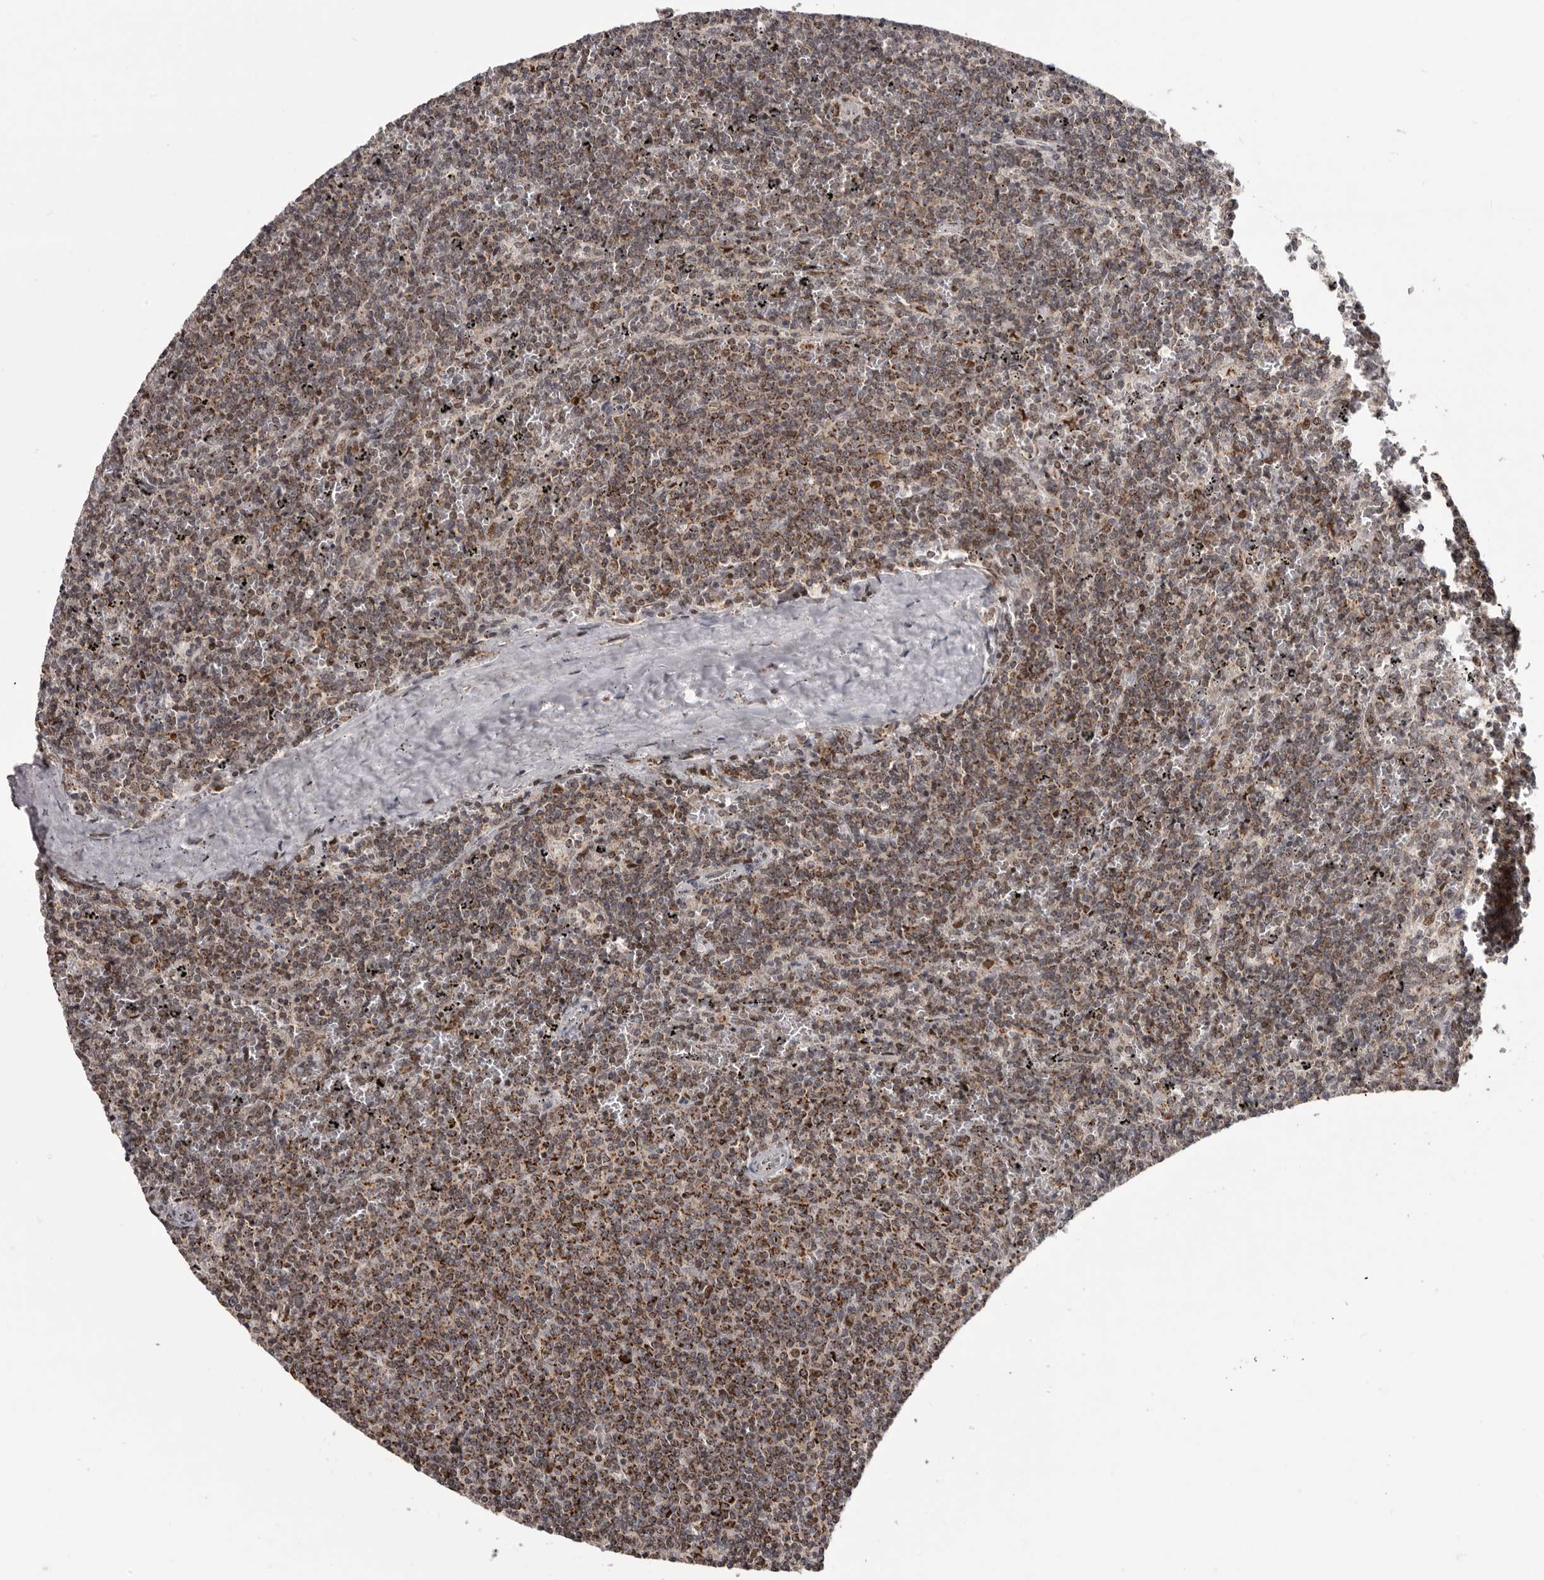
{"staining": {"intensity": "moderate", "quantity": ">75%", "location": "cytoplasmic/membranous"}, "tissue": "lymphoma", "cell_type": "Tumor cells", "image_type": "cancer", "snomed": [{"axis": "morphology", "description": "Malignant lymphoma, non-Hodgkin's type, Low grade"}, {"axis": "topography", "description": "Spleen"}], "caption": "Moderate cytoplasmic/membranous protein expression is identified in about >75% of tumor cells in malignant lymphoma, non-Hodgkin's type (low-grade).", "gene": "C17orf99", "patient": {"sex": "female", "age": 50}}